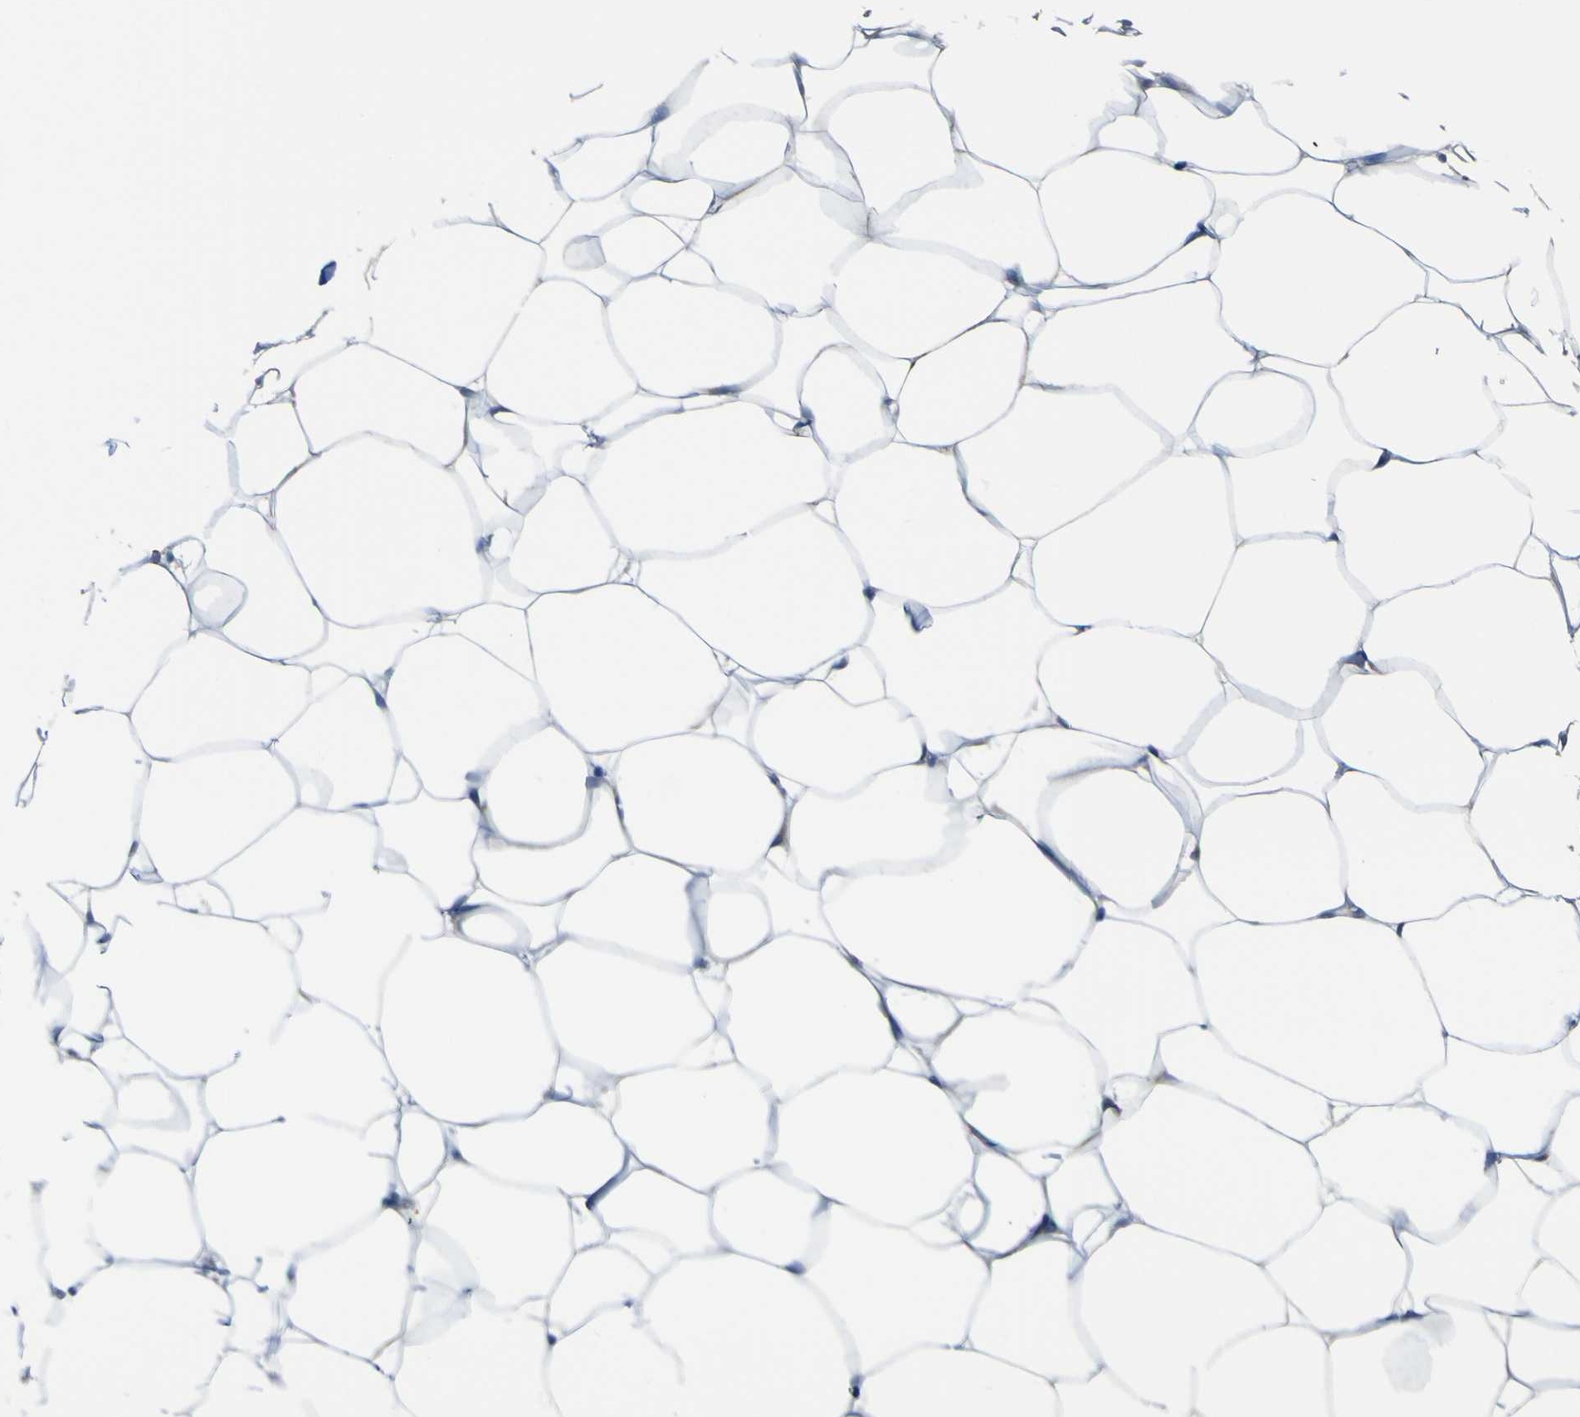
{"staining": {"intensity": "moderate", "quantity": "<25%", "location": "cytoplasmic/membranous"}, "tissue": "adipose tissue", "cell_type": "Adipocytes", "image_type": "normal", "snomed": [{"axis": "morphology", "description": "Normal tissue, NOS"}, {"axis": "topography", "description": "Breast"}, {"axis": "topography", "description": "Adipose tissue"}], "caption": "Approximately <25% of adipocytes in unremarkable human adipose tissue show moderate cytoplasmic/membranous protein staining as visualized by brown immunohistochemical staining.", "gene": "STIM1", "patient": {"sex": "female", "age": 25}}